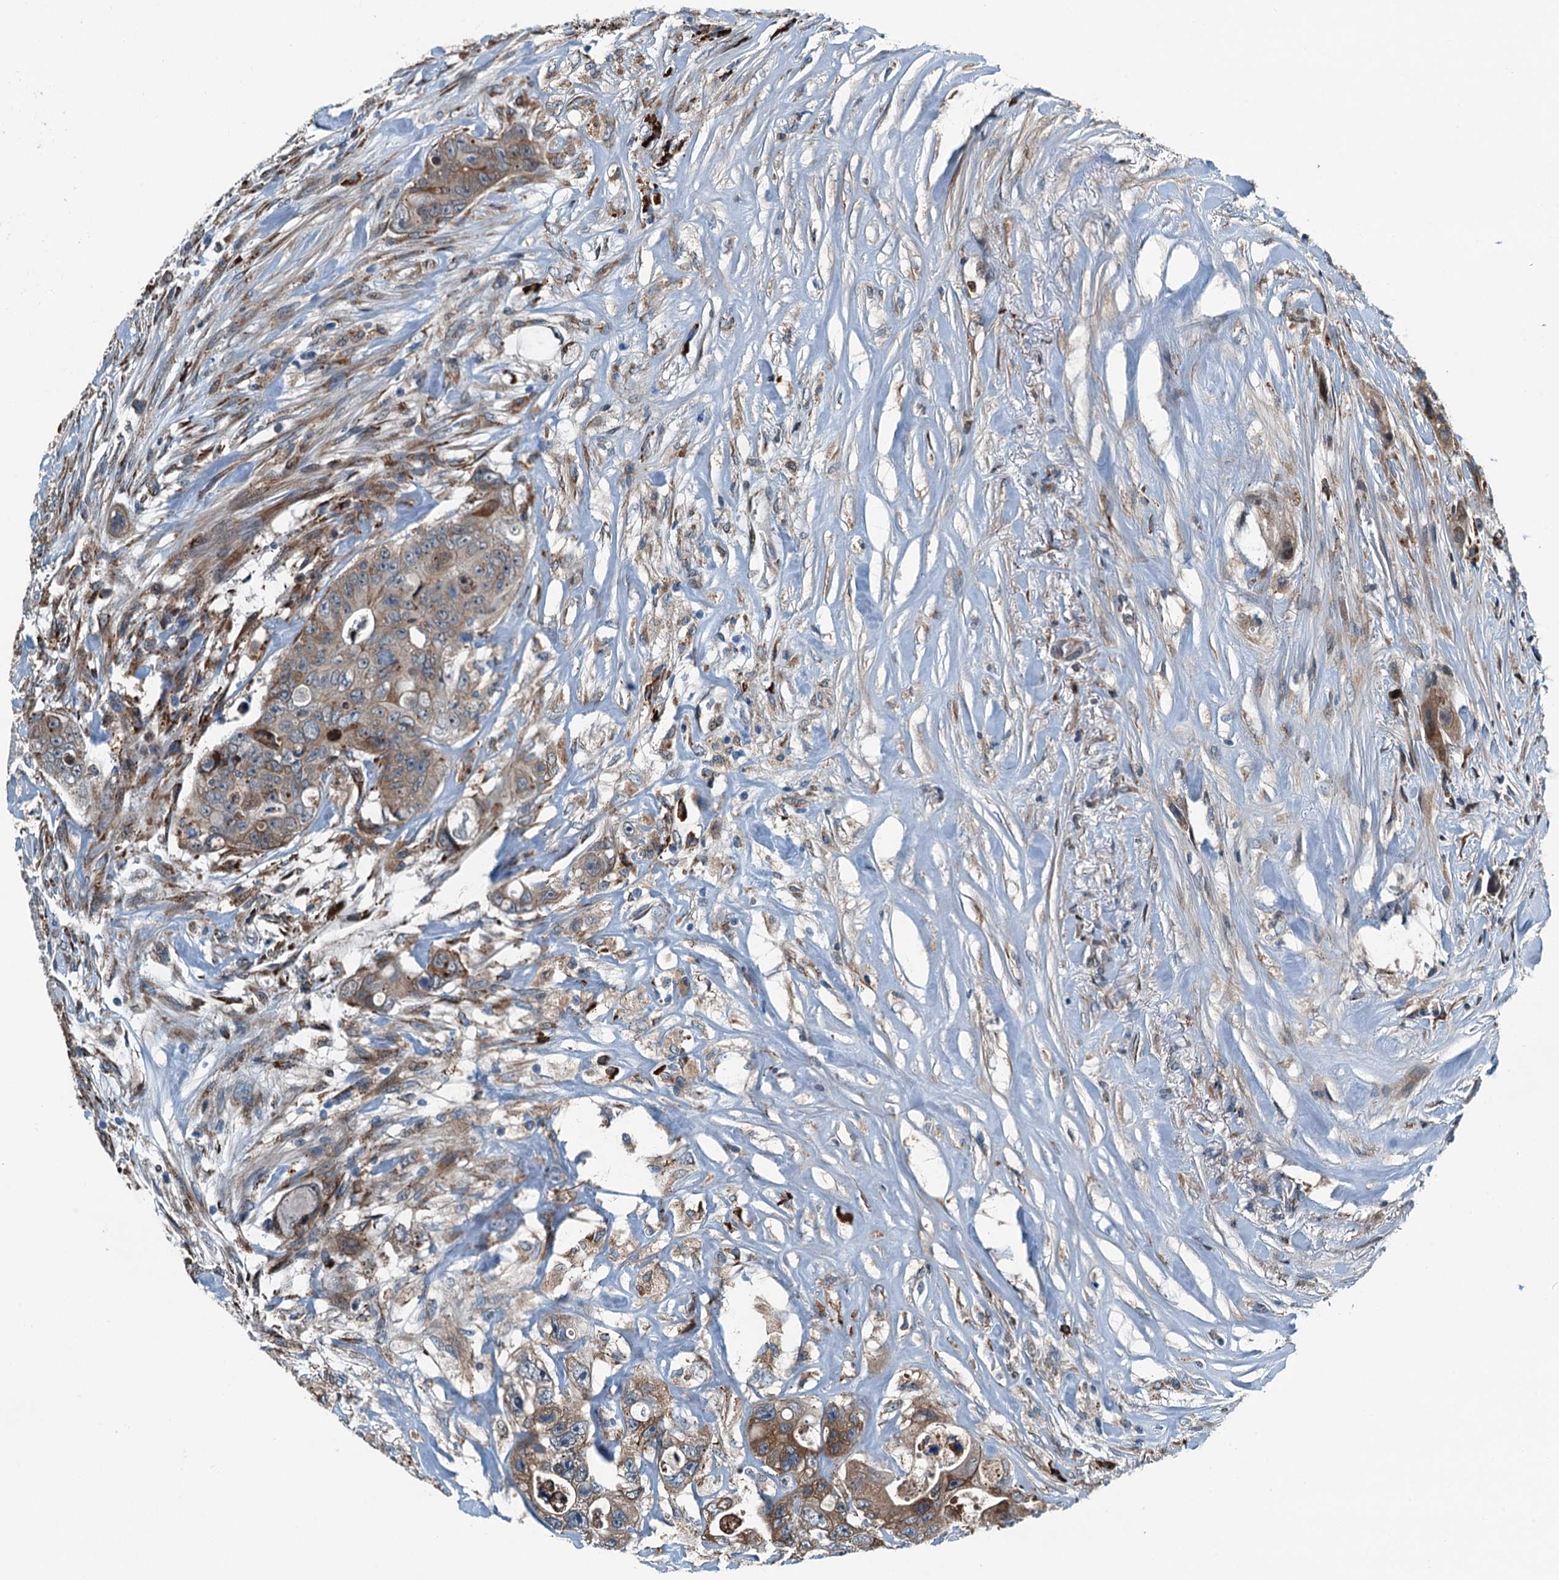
{"staining": {"intensity": "moderate", "quantity": "25%-75%", "location": "cytoplasmic/membranous"}, "tissue": "colorectal cancer", "cell_type": "Tumor cells", "image_type": "cancer", "snomed": [{"axis": "morphology", "description": "Adenocarcinoma, NOS"}, {"axis": "topography", "description": "Colon"}], "caption": "There is medium levels of moderate cytoplasmic/membranous positivity in tumor cells of colorectal cancer, as demonstrated by immunohistochemical staining (brown color).", "gene": "TAMALIN", "patient": {"sex": "female", "age": 46}}